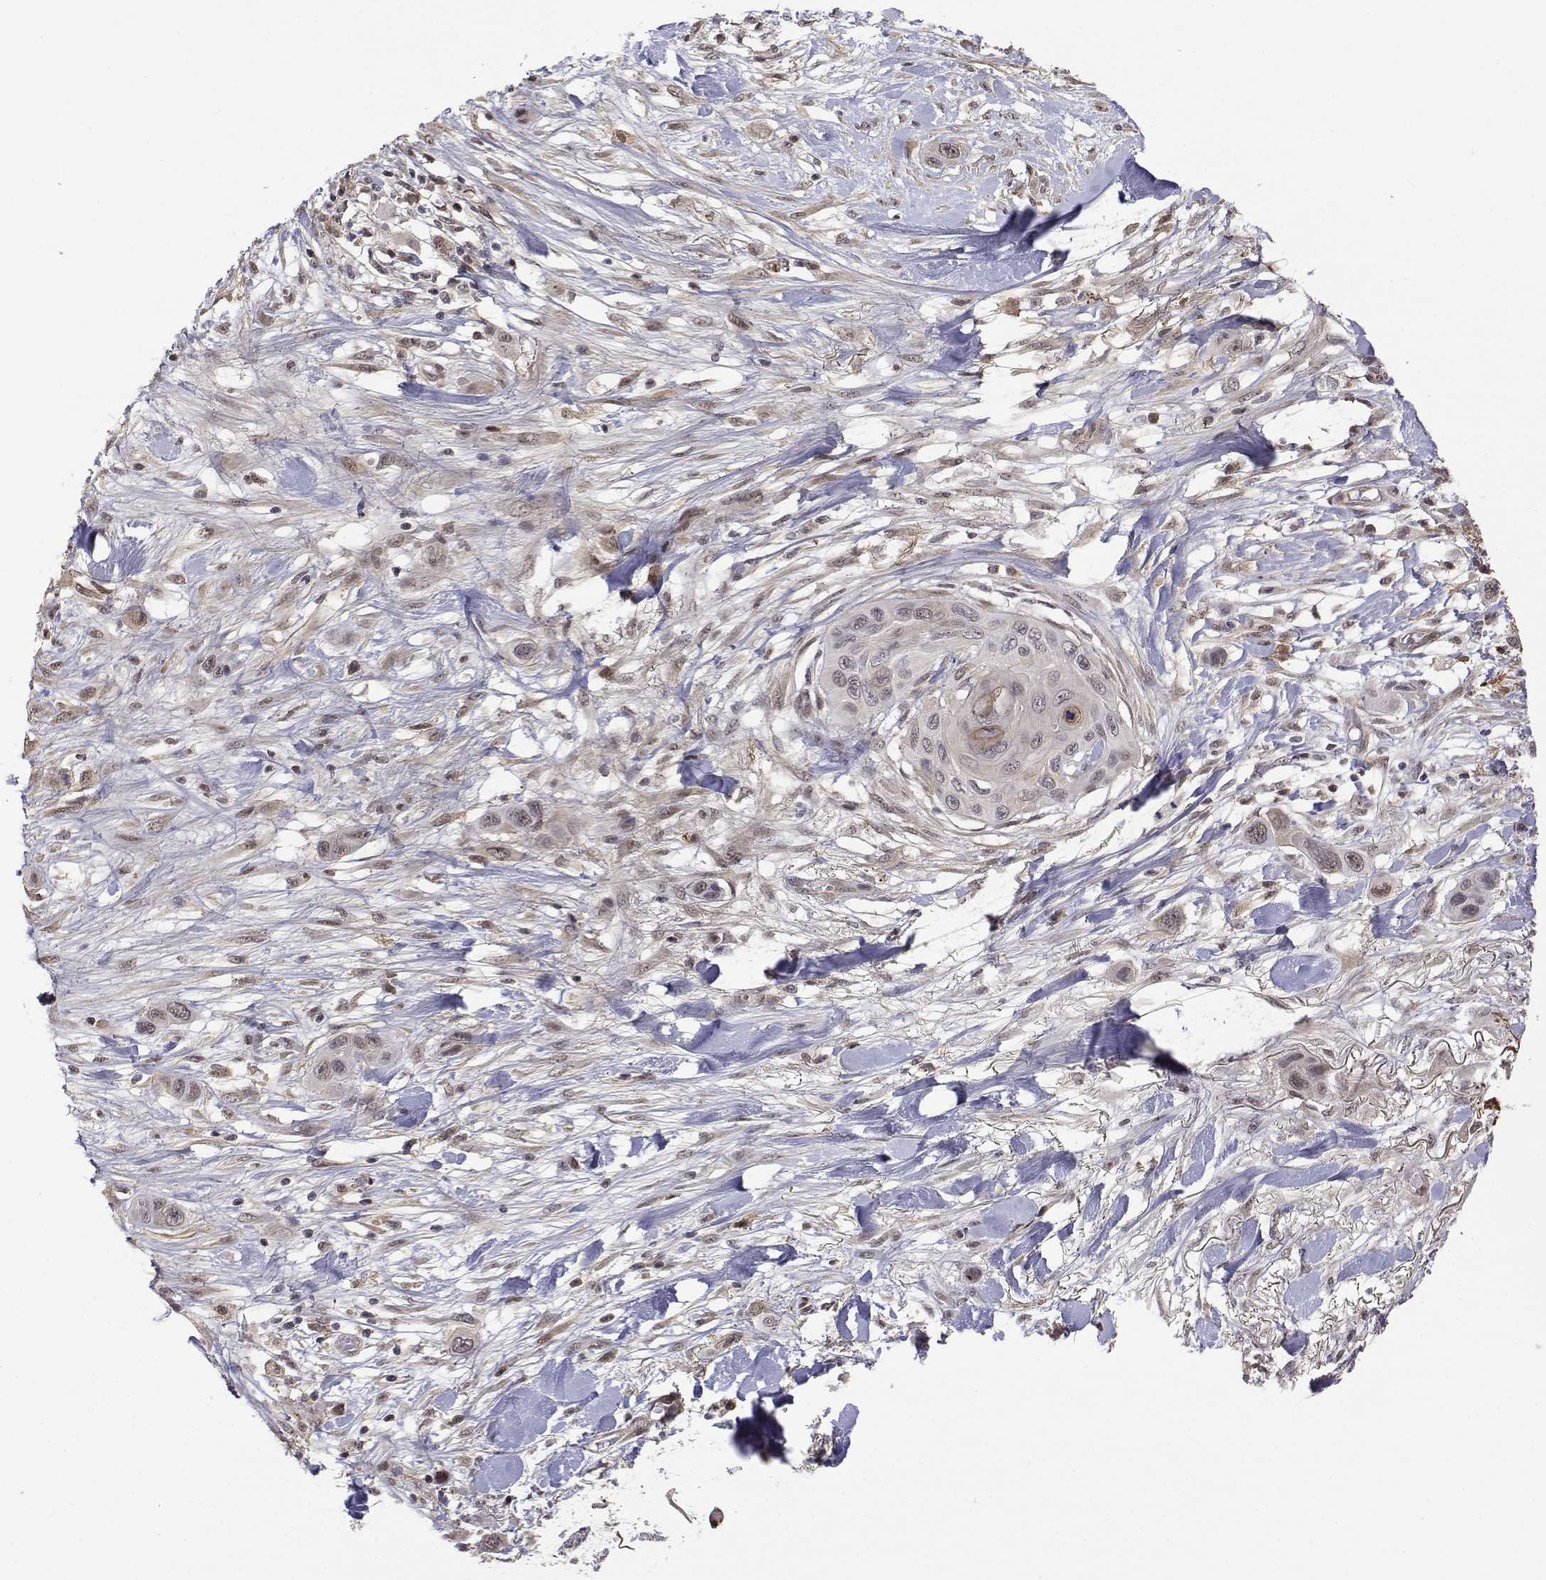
{"staining": {"intensity": "negative", "quantity": "none", "location": "none"}, "tissue": "skin cancer", "cell_type": "Tumor cells", "image_type": "cancer", "snomed": [{"axis": "morphology", "description": "Squamous cell carcinoma, NOS"}, {"axis": "topography", "description": "Skin"}], "caption": "This is a image of immunohistochemistry staining of squamous cell carcinoma (skin), which shows no staining in tumor cells.", "gene": "ITGA7", "patient": {"sex": "male", "age": 79}}